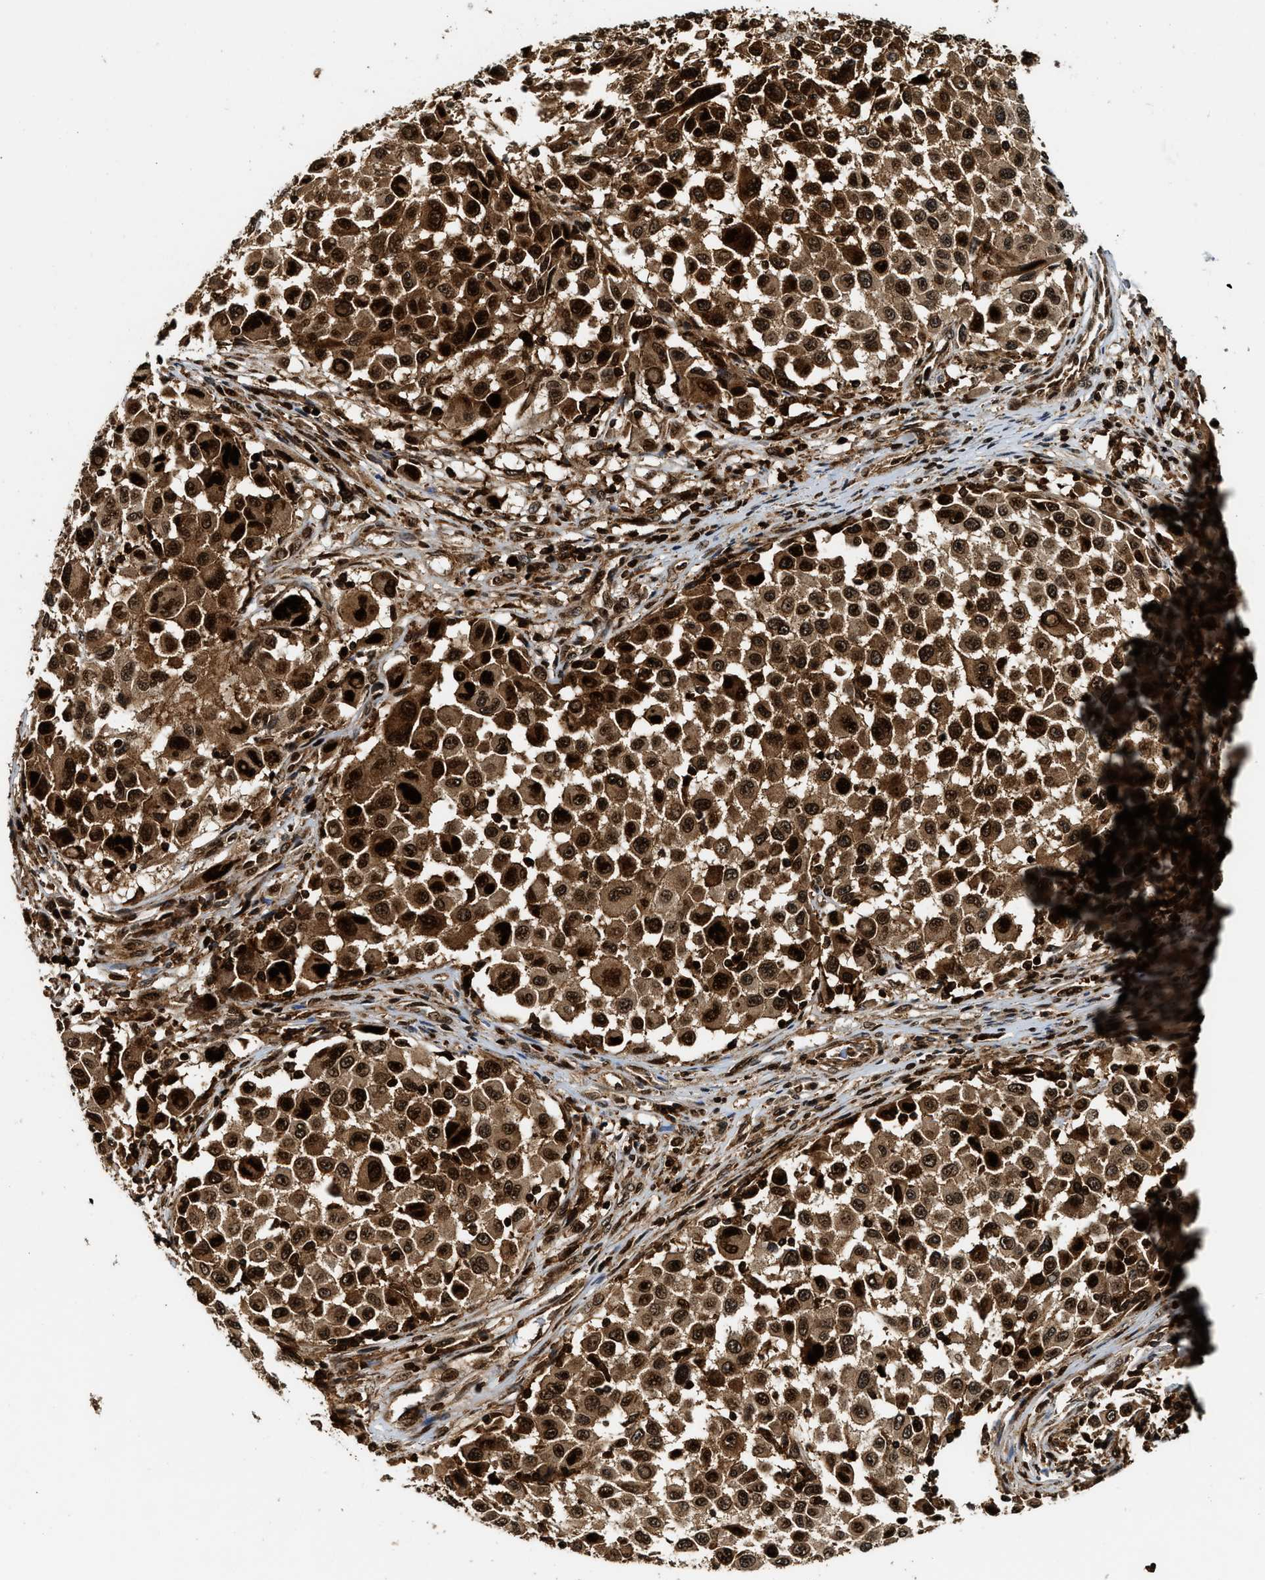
{"staining": {"intensity": "strong", "quantity": ">75%", "location": "cytoplasmic/membranous,nuclear"}, "tissue": "melanoma", "cell_type": "Tumor cells", "image_type": "cancer", "snomed": [{"axis": "morphology", "description": "Malignant melanoma, Metastatic site"}, {"axis": "topography", "description": "Lymph node"}], "caption": "Malignant melanoma (metastatic site) tissue demonstrates strong cytoplasmic/membranous and nuclear positivity in about >75% of tumor cells", "gene": "MDM2", "patient": {"sex": "male", "age": 61}}